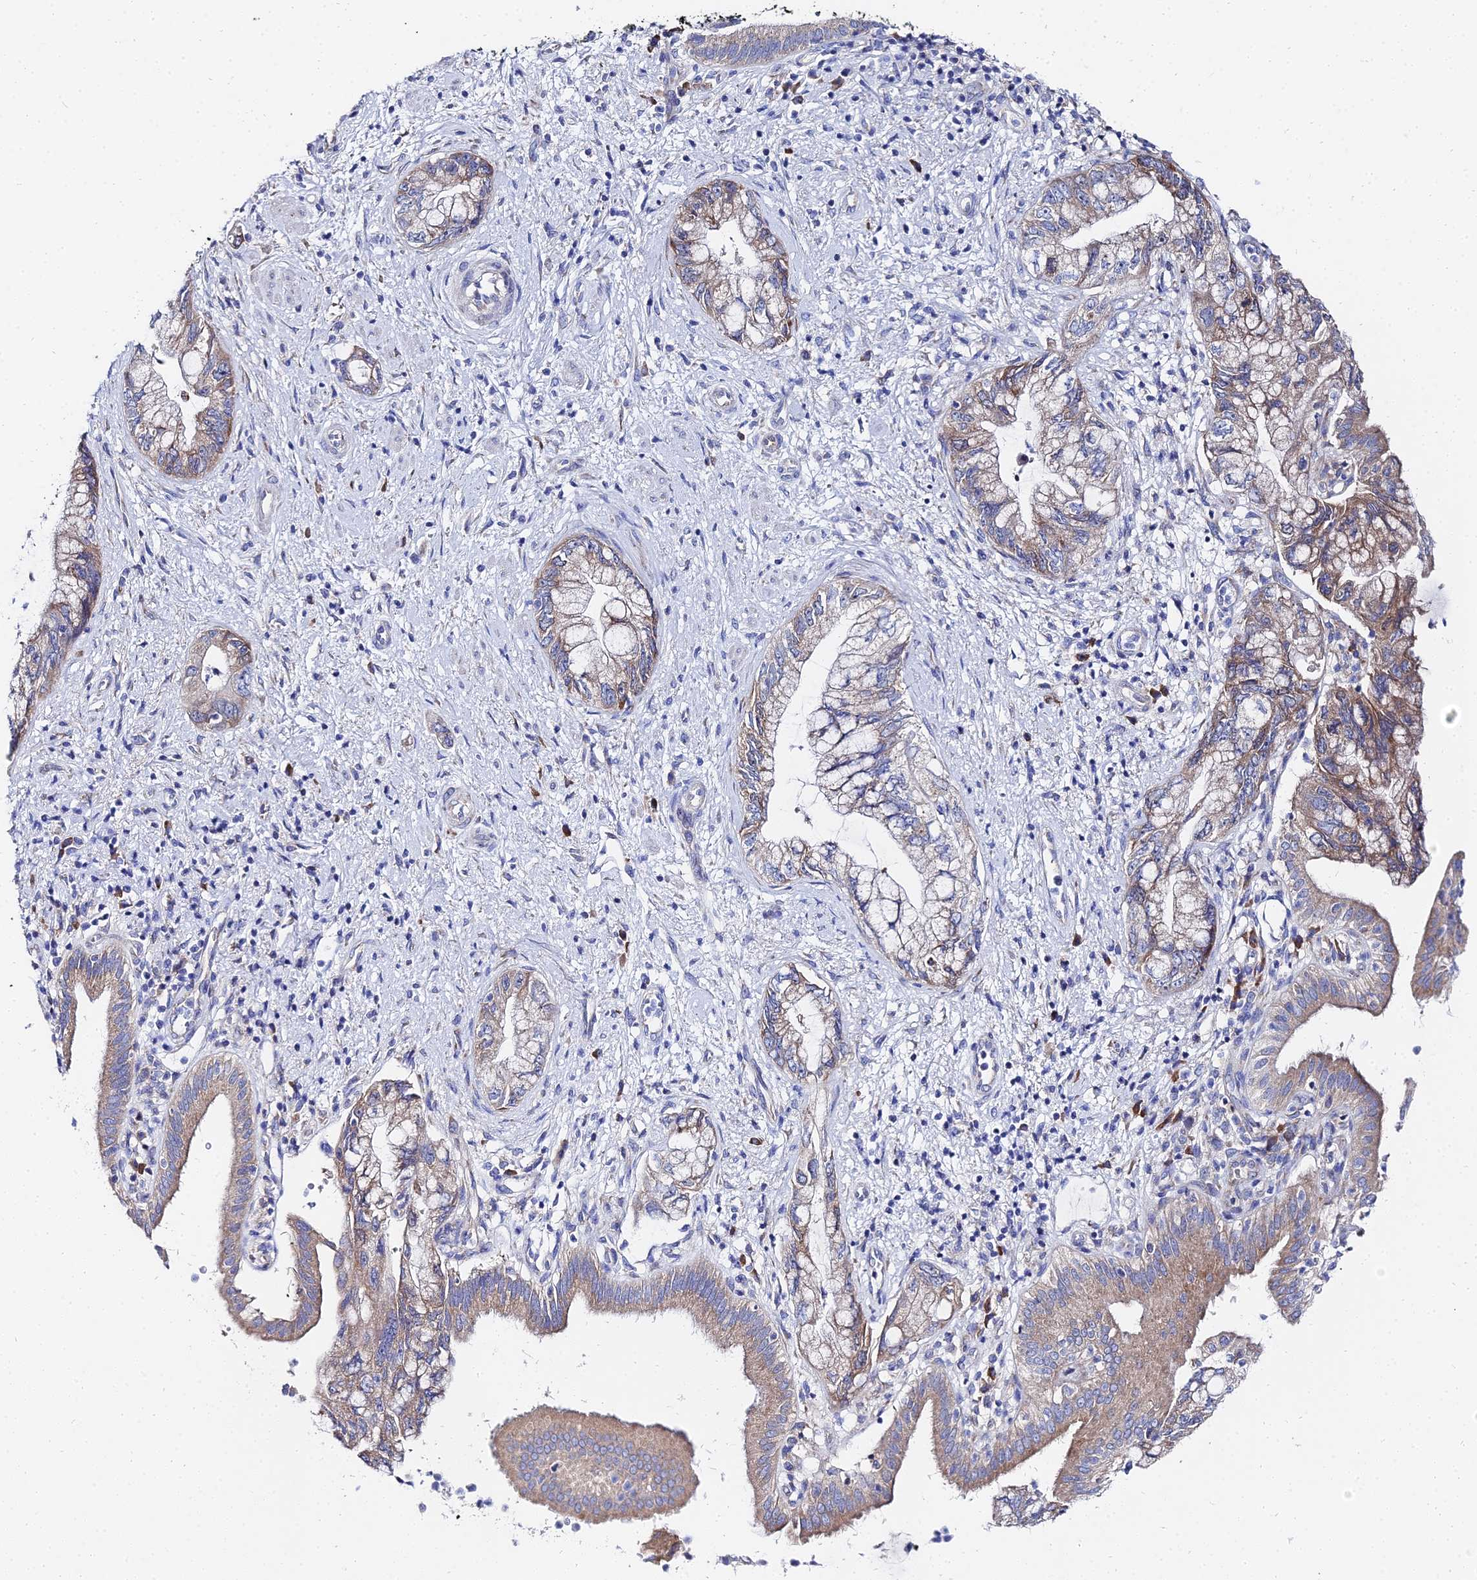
{"staining": {"intensity": "moderate", "quantity": "25%-75%", "location": "cytoplasmic/membranous"}, "tissue": "pancreatic cancer", "cell_type": "Tumor cells", "image_type": "cancer", "snomed": [{"axis": "morphology", "description": "Adenocarcinoma, NOS"}, {"axis": "topography", "description": "Pancreas"}], "caption": "The histopathology image shows a brown stain indicating the presence of a protein in the cytoplasmic/membranous of tumor cells in pancreatic cancer (adenocarcinoma). (brown staining indicates protein expression, while blue staining denotes nuclei).", "gene": "PTTG1", "patient": {"sex": "female", "age": 73}}